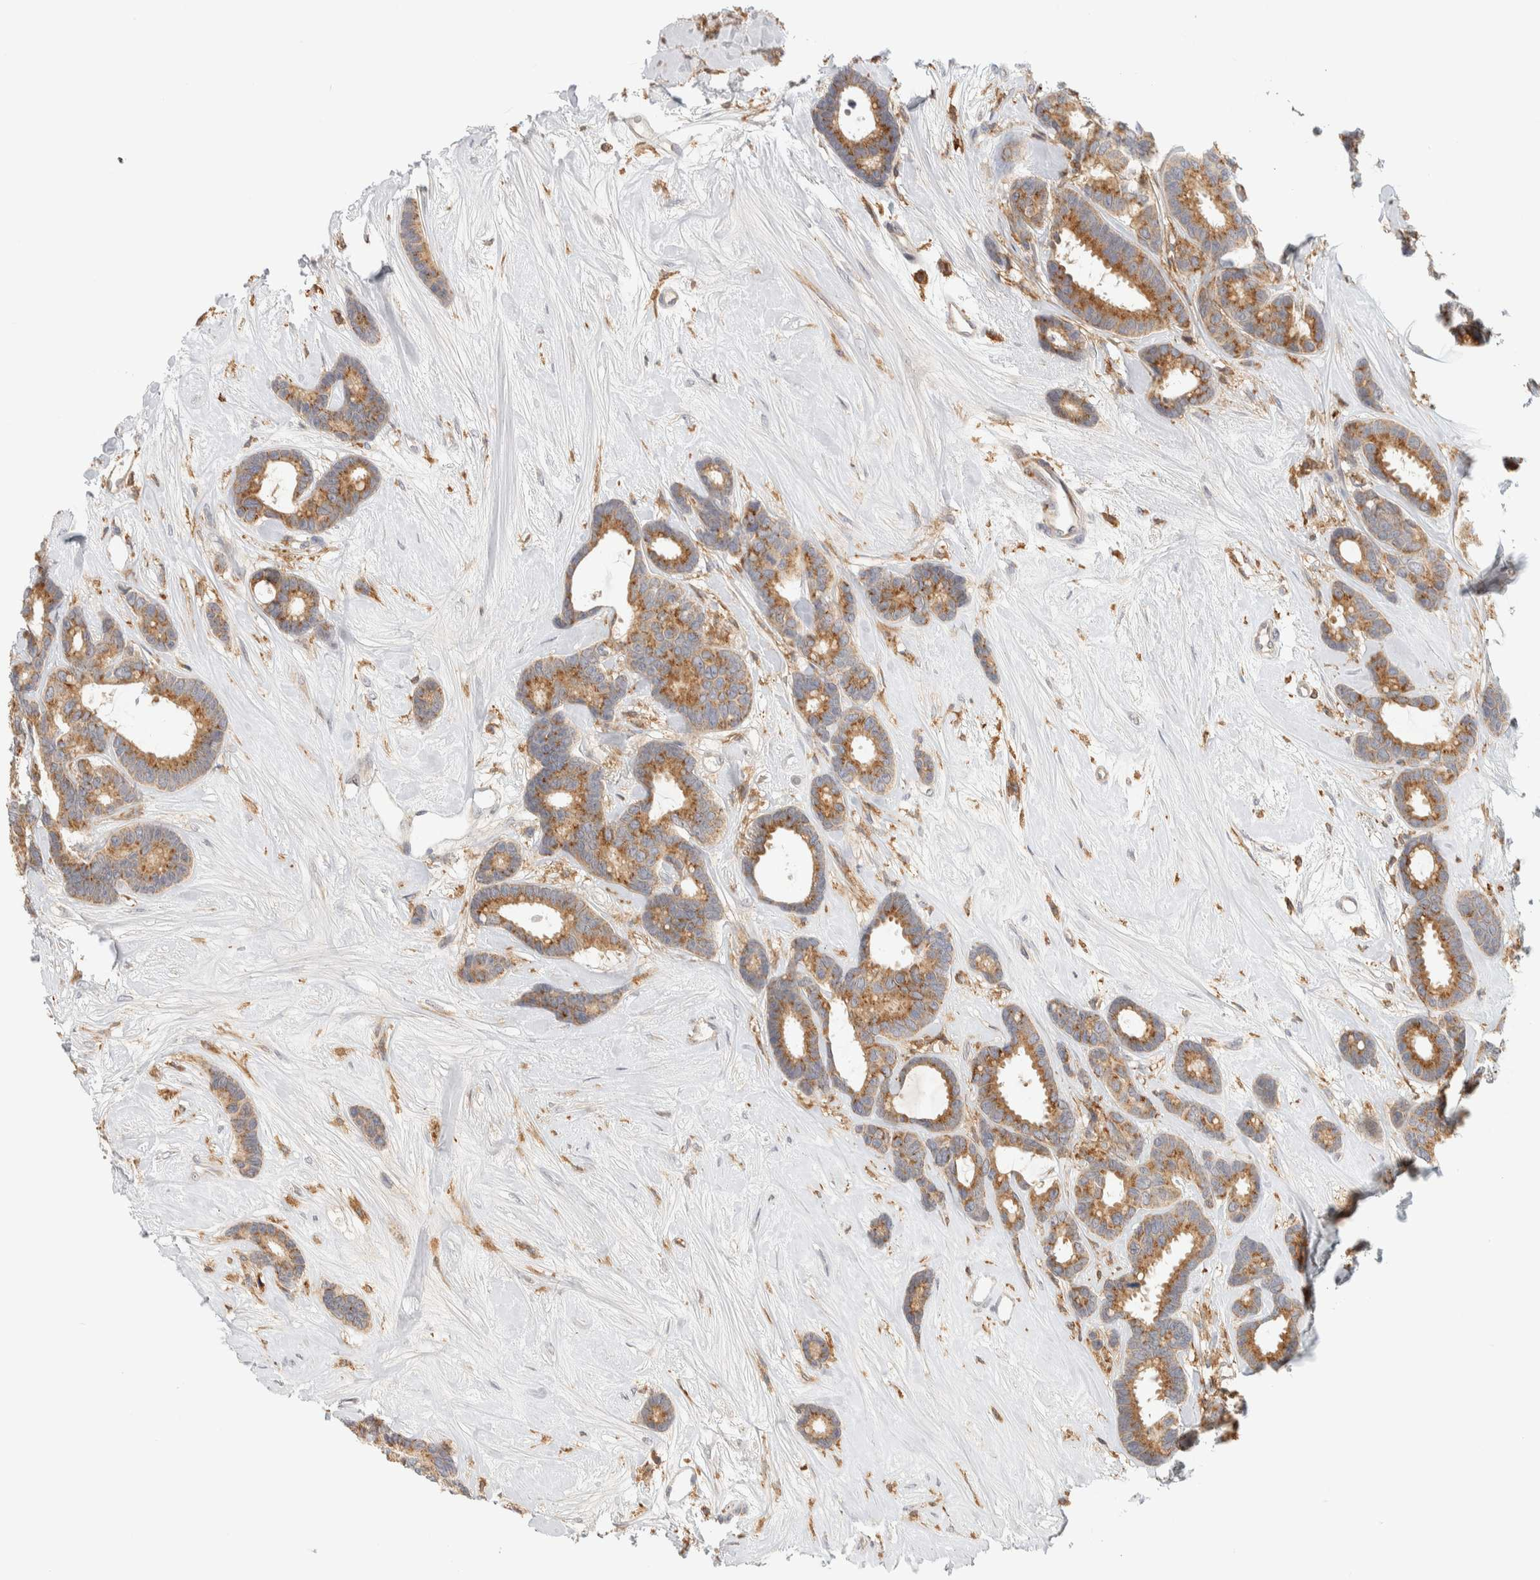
{"staining": {"intensity": "moderate", "quantity": ">75%", "location": "cytoplasmic/membranous"}, "tissue": "breast cancer", "cell_type": "Tumor cells", "image_type": "cancer", "snomed": [{"axis": "morphology", "description": "Duct carcinoma"}, {"axis": "topography", "description": "Breast"}], "caption": "IHC photomicrograph of breast cancer (invasive ductal carcinoma) stained for a protein (brown), which reveals medium levels of moderate cytoplasmic/membranous expression in approximately >75% of tumor cells.", "gene": "RUNDC1", "patient": {"sex": "female", "age": 87}}